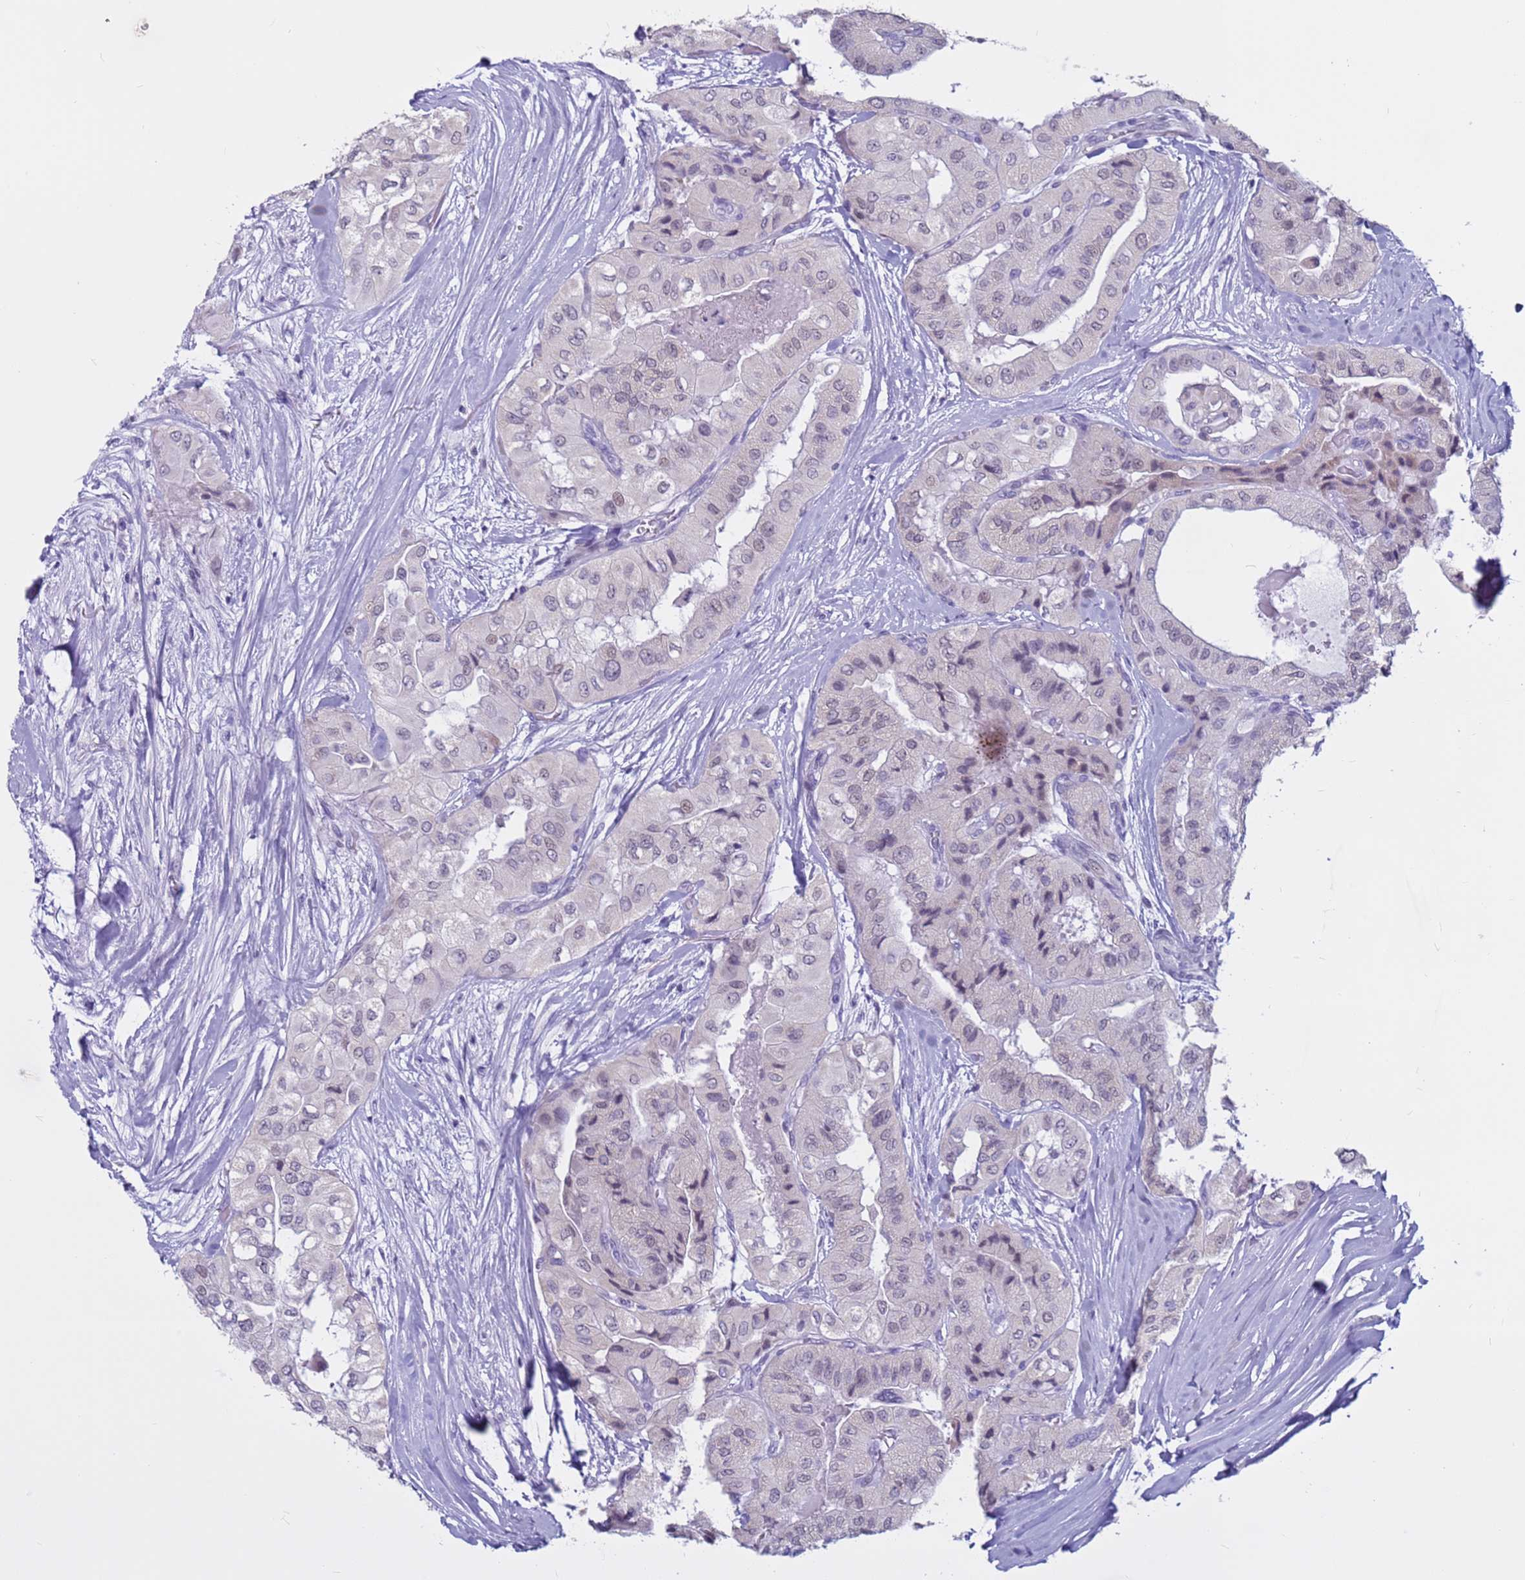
{"staining": {"intensity": "negative", "quantity": "none", "location": "none"}, "tissue": "thyroid cancer", "cell_type": "Tumor cells", "image_type": "cancer", "snomed": [{"axis": "morphology", "description": "Papillary adenocarcinoma, NOS"}, {"axis": "topography", "description": "Thyroid gland"}], "caption": "DAB immunohistochemical staining of human thyroid cancer reveals no significant staining in tumor cells.", "gene": "CDK2AP2", "patient": {"sex": "female", "age": 59}}